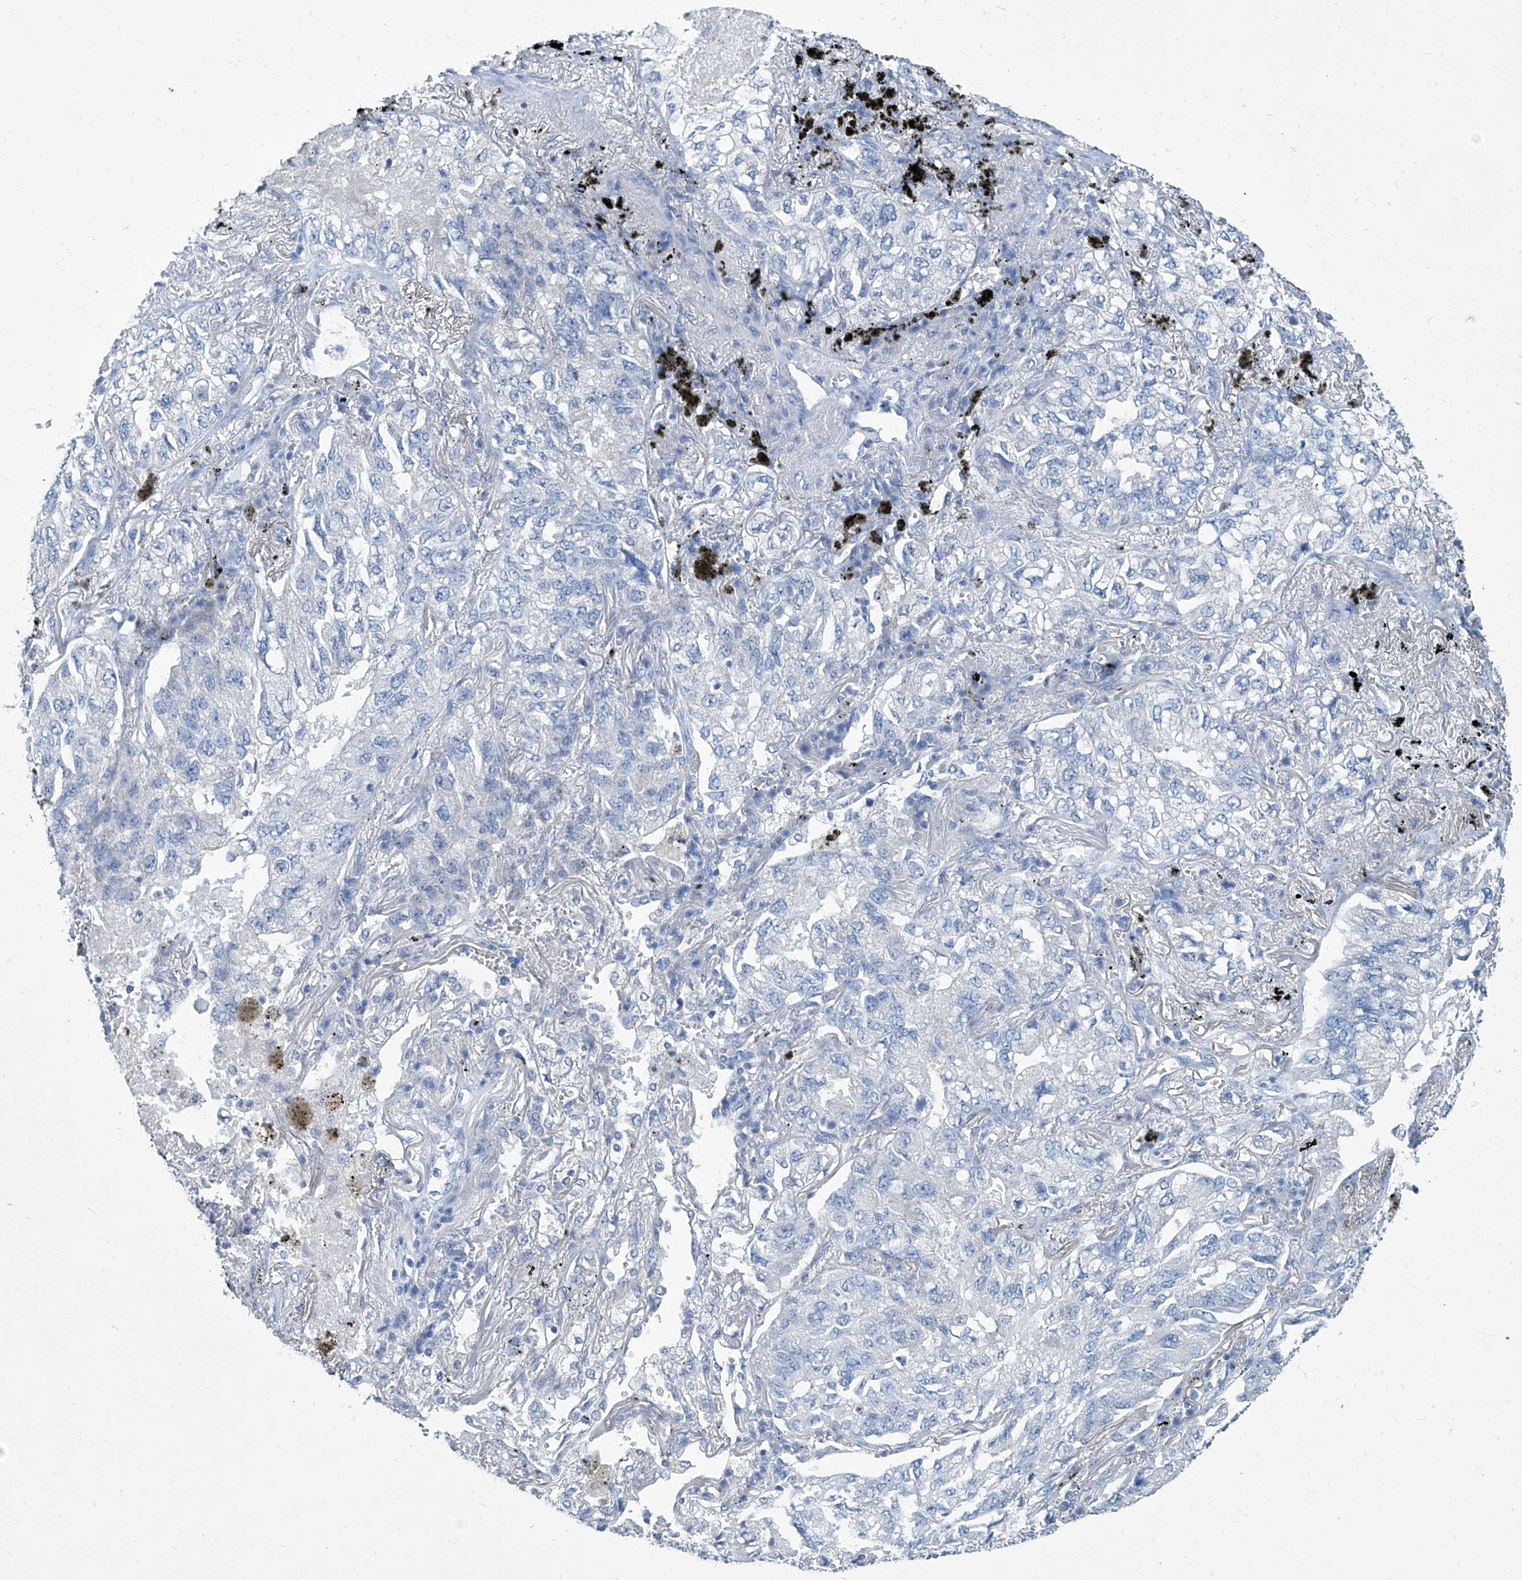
{"staining": {"intensity": "negative", "quantity": "none", "location": "none"}, "tissue": "lung cancer", "cell_type": "Tumor cells", "image_type": "cancer", "snomed": [{"axis": "morphology", "description": "Adenocarcinoma, NOS"}, {"axis": "topography", "description": "Lung"}], "caption": "A photomicrograph of lung cancer stained for a protein exhibits no brown staining in tumor cells.", "gene": "ZNF519", "patient": {"sex": "male", "age": 65}}